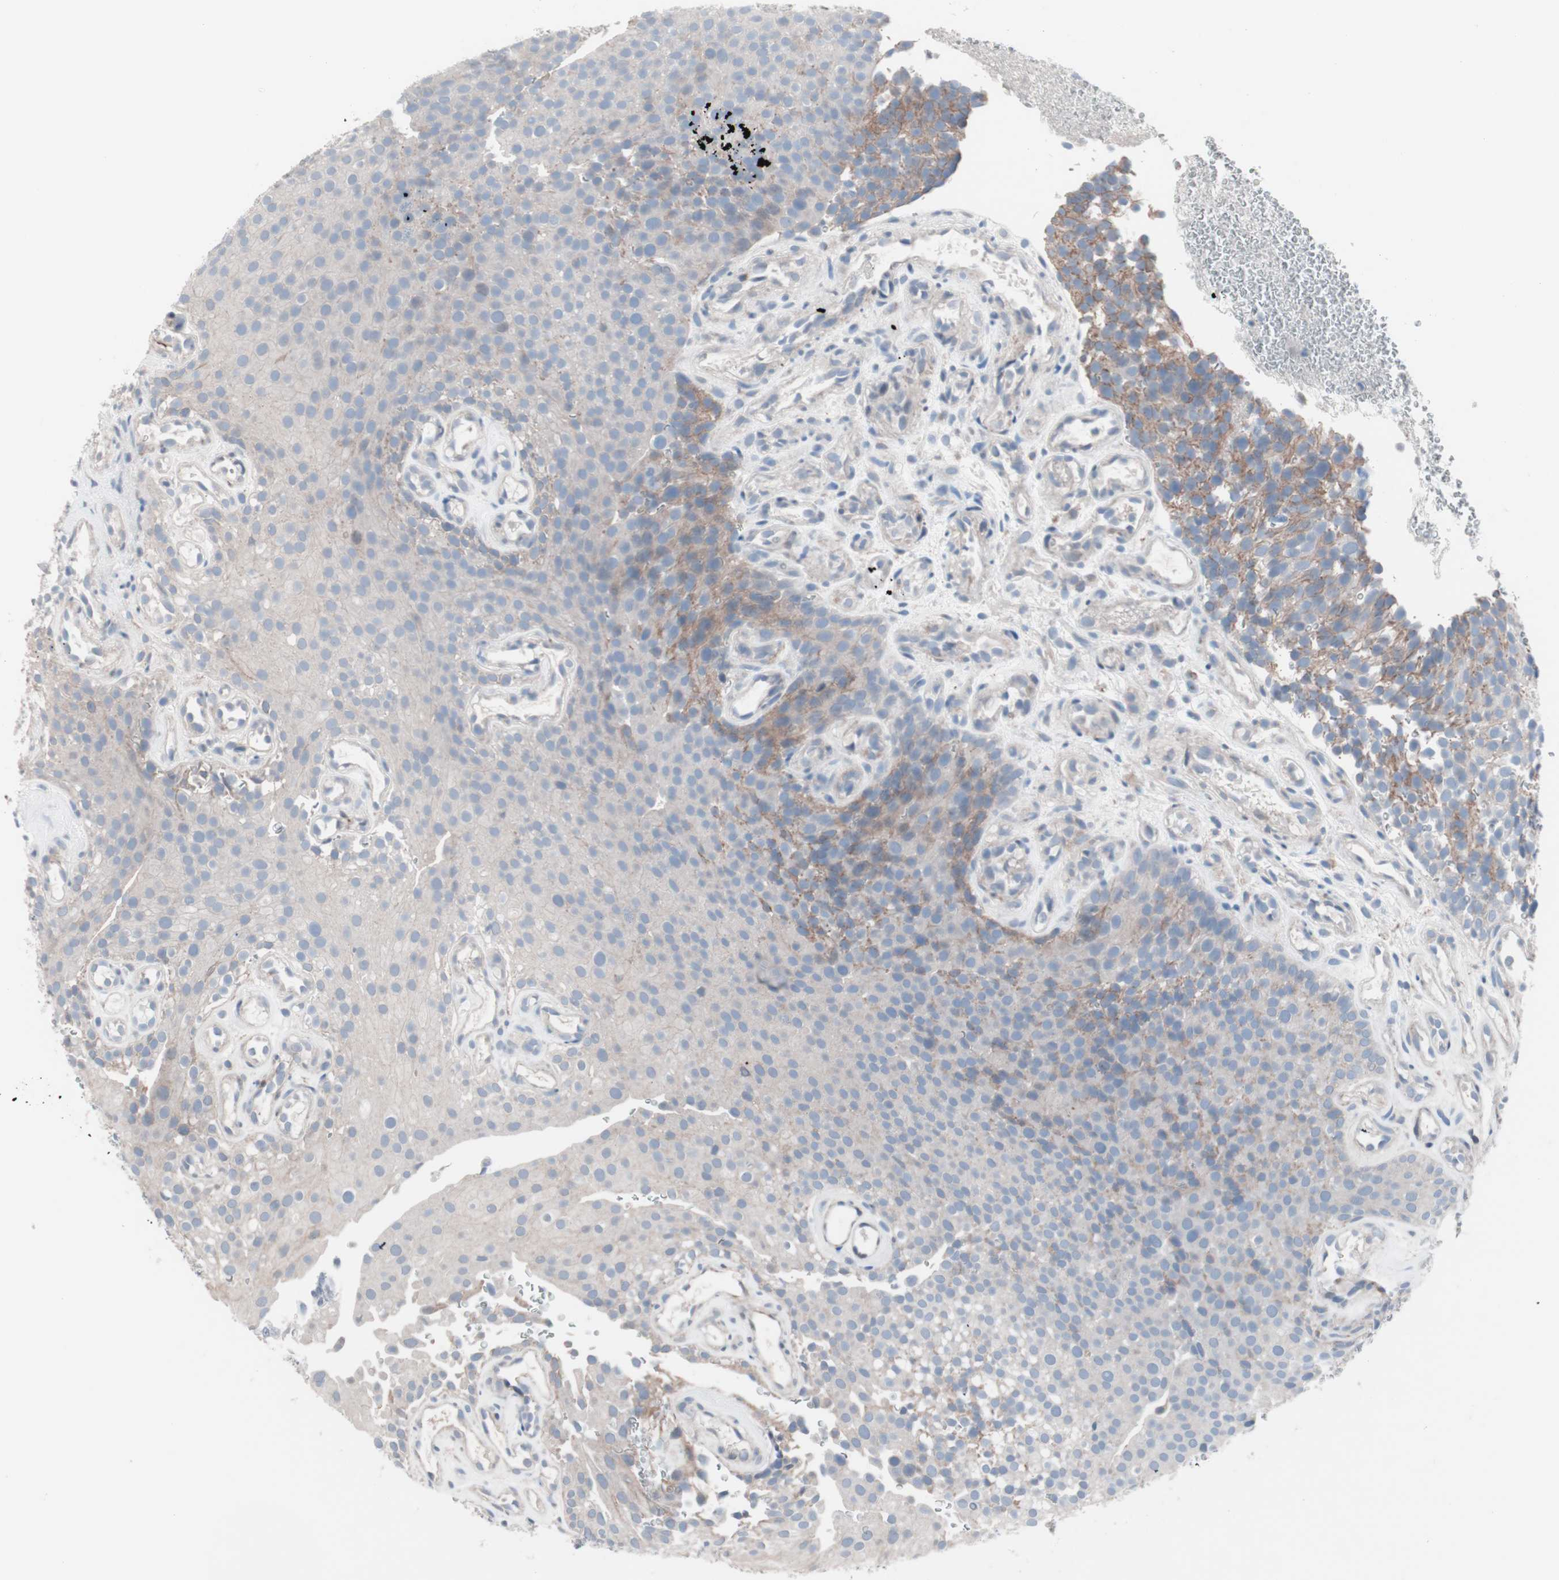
{"staining": {"intensity": "moderate", "quantity": "<25%", "location": "cytoplasmic/membranous"}, "tissue": "urothelial cancer", "cell_type": "Tumor cells", "image_type": "cancer", "snomed": [{"axis": "morphology", "description": "Urothelial carcinoma, Low grade"}, {"axis": "topography", "description": "Urinary bladder"}], "caption": "A histopathology image of human urothelial carcinoma (low-grade) stained for a protein demonstrates moderate cytoplasmic/membranous brown staining in tumor cells.", "gene": "ULBP1", "patient": {"sex": "male", "age": 78}}